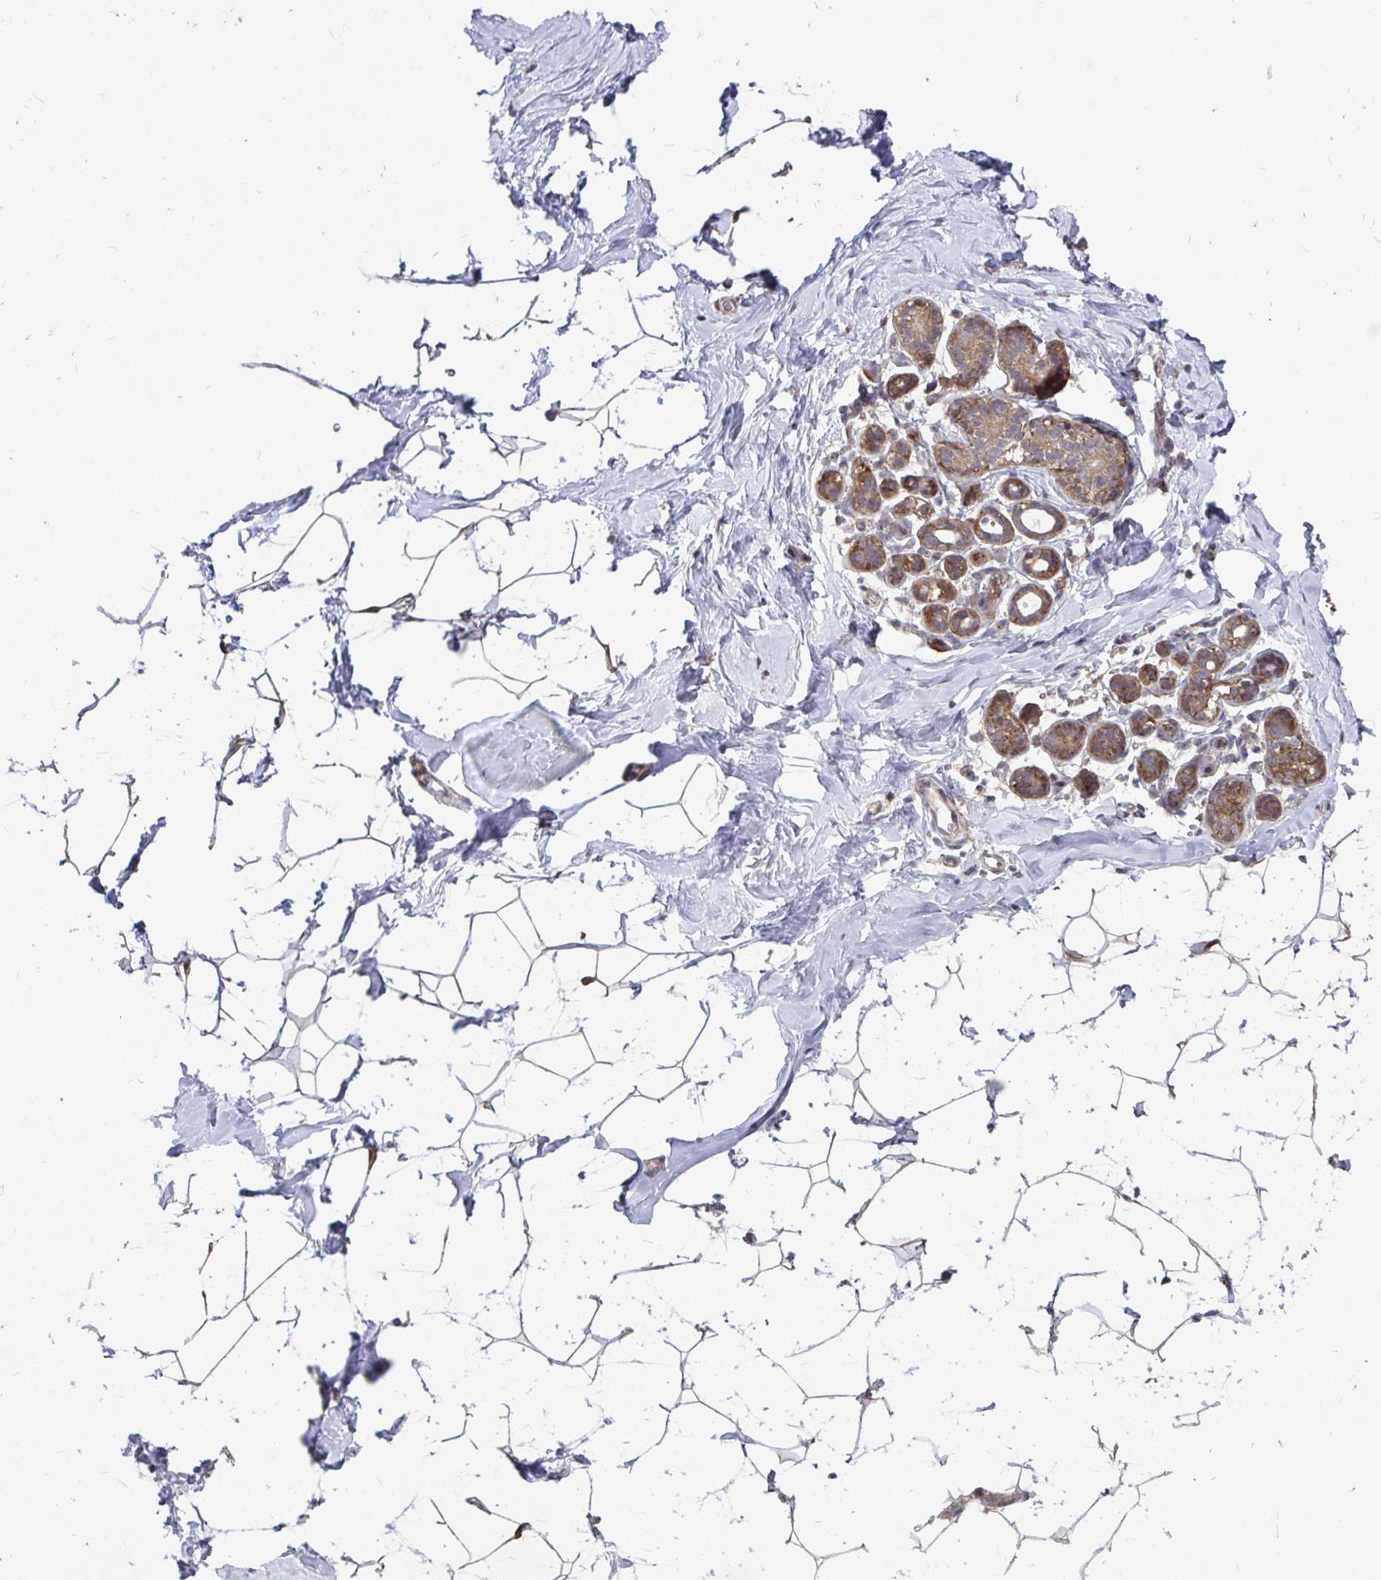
{"staining": {"intensity": "negative", "quantity": "none", "location": "none"}, "tissue": "breast", "cell_type": "Adipocytes", "image_type": "normal", "snomed": [{"axis": "morphology", "description": "Normal tissue, NOS"}, {"axis": "topography", "description": "Breast"}], "caption": "Immunohistochemical staining of benign breast demonstrates no significant positivity in adipocytes. (DAB (3,3'-diaminobenzidine) immunohistochemistry (IHC), high magnification).", "gene": "DNAJA2", "patient": {"sex": "female", "age": 32}}